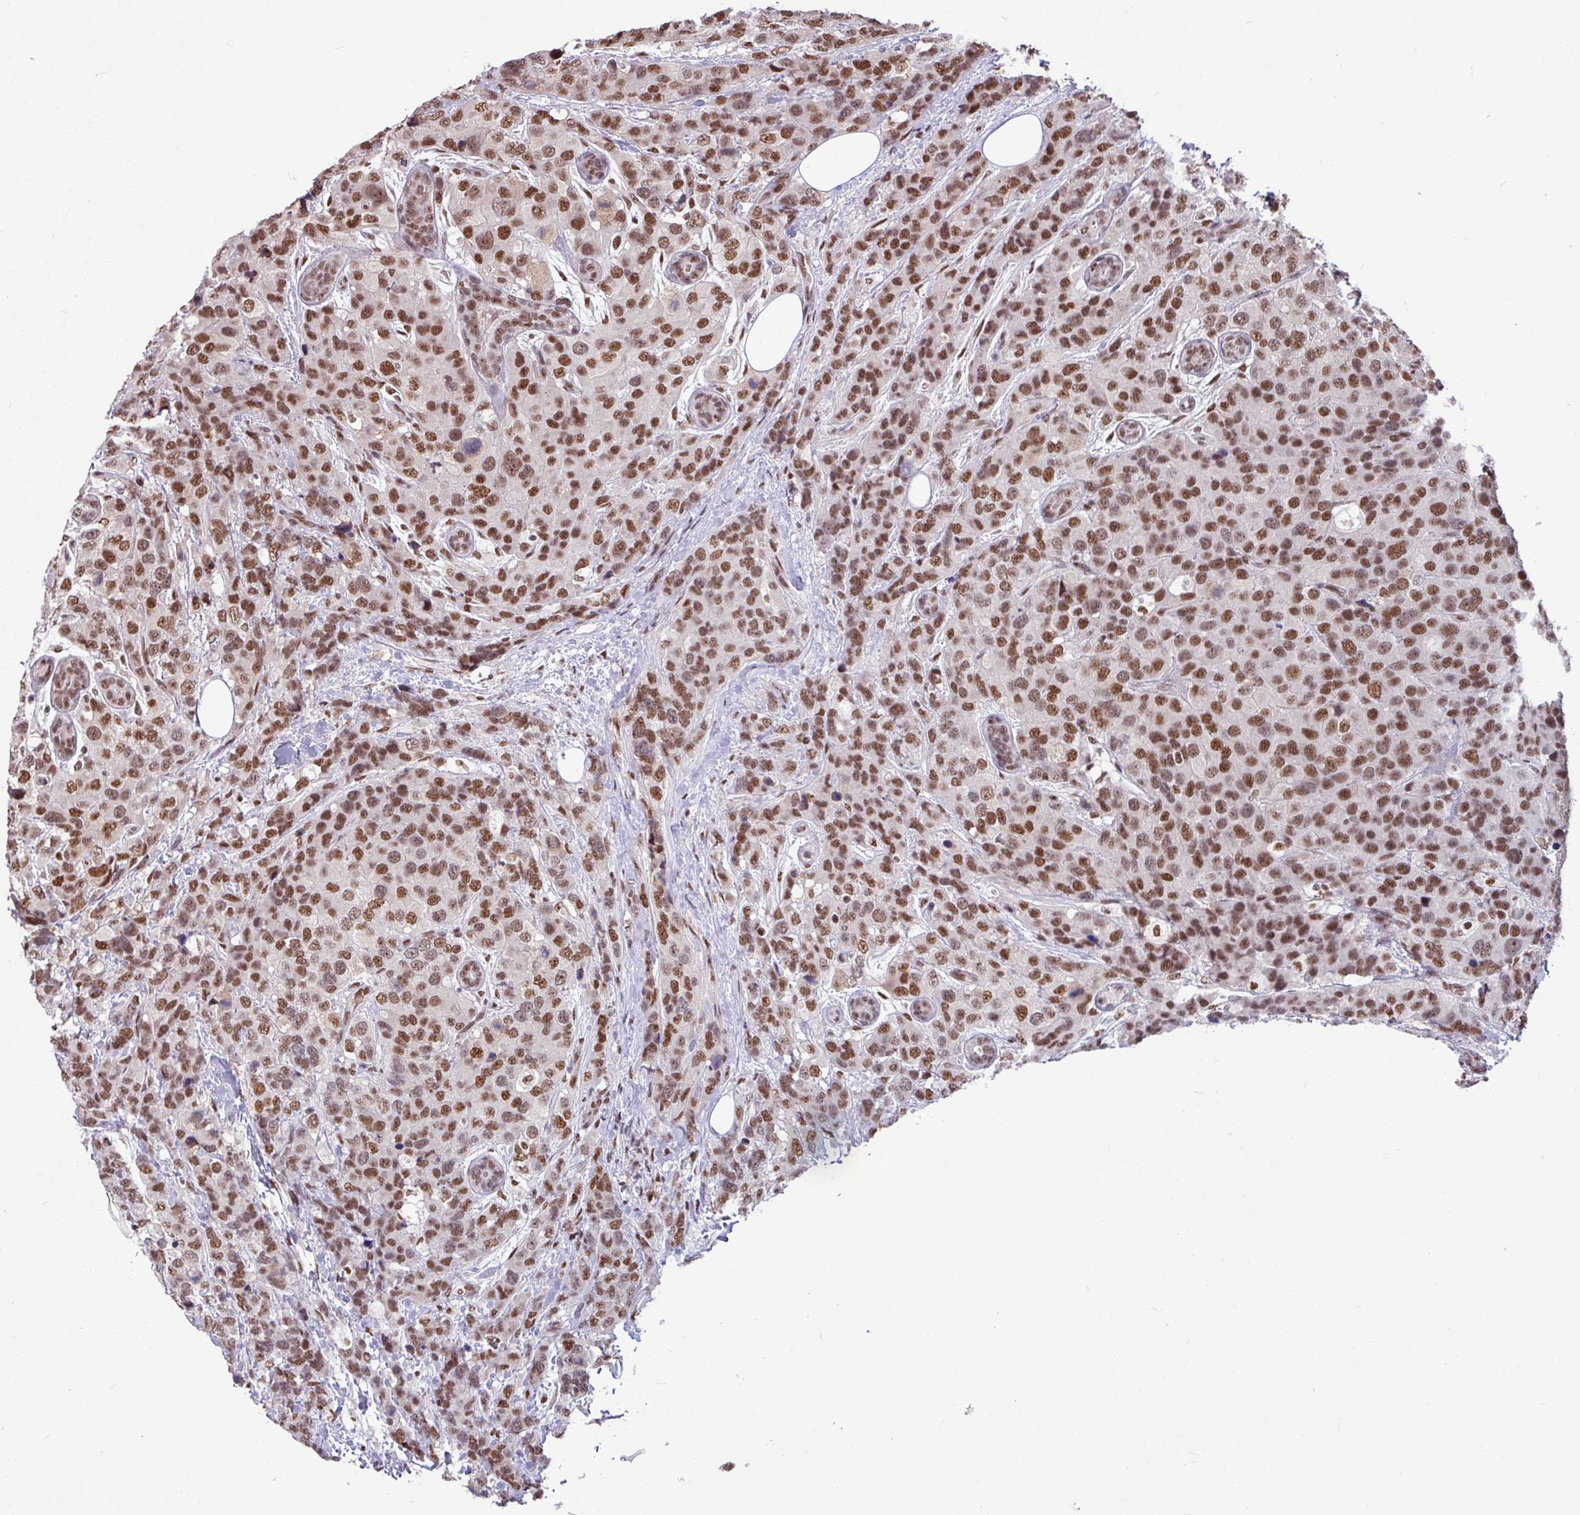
{"staining": {"intensity": "moderate", "quantity": ">75%", "location": "nuclear"}, "tissue": "breast cancer", "cell_type": "Tumor cells", "image_type": "cancer", "snomed": [{"axis": "morphology", "description": "Lobular carcinoma"}, {"axis": "topography", "description": "Breast"}], "caption": "Breast cancer (lobular carcinoma) stained with a protein marker reveals moderate staining in tumor cells.", "gene": "TDG", "patient": {"sex": "female", "age": 59}}